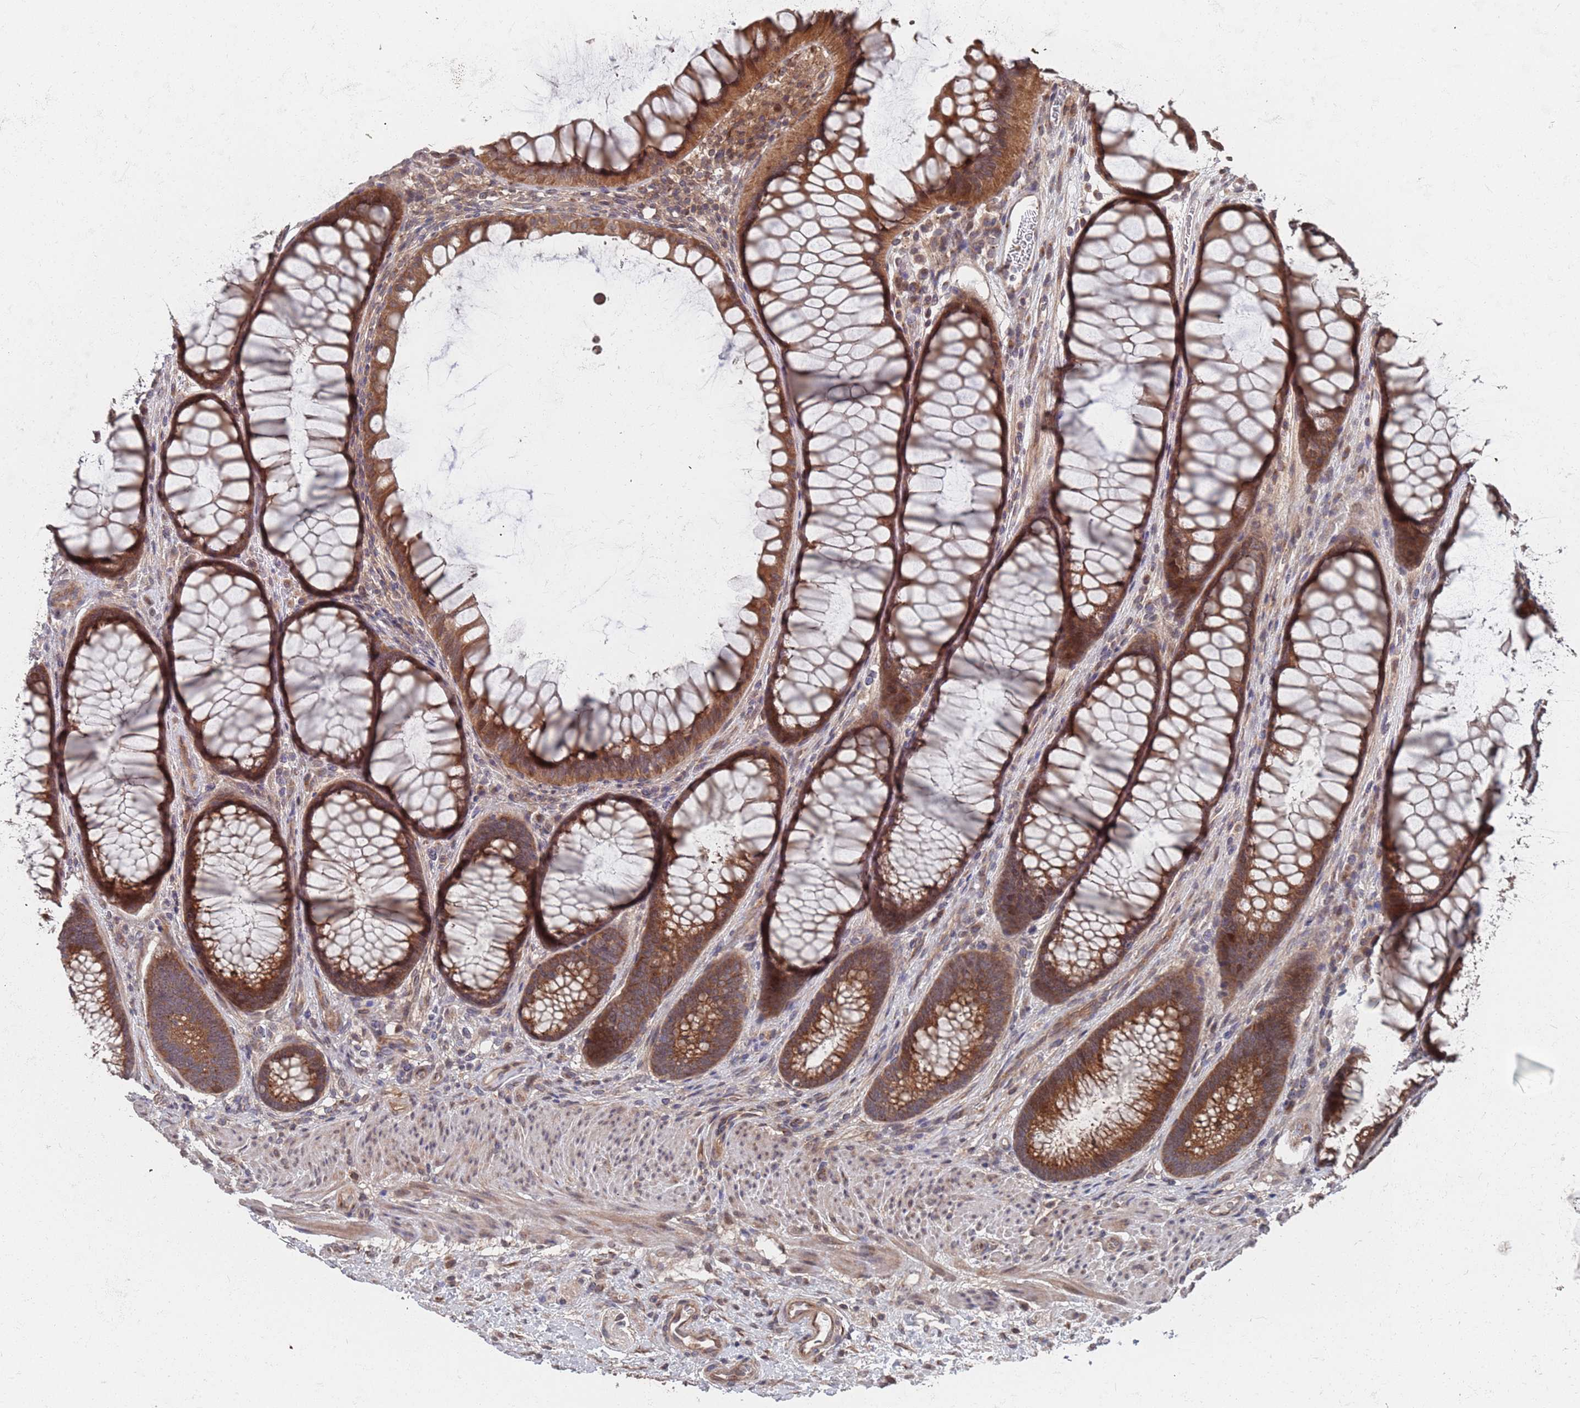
{"staining": {"intensity": "moderate", "quantity": ">75%", "location": "cytoplasmic/membranous"}, "tissue": "colon", "cell_type": "Endothelial cells", "image_type": "normal", "snomed": [{"axis": "morphology", "description": "Normal tissue, NOS"}, {"axis": "topography", "description": "Colon"}], "caption": "Immunohistochemical staining of unremarkable human colon demonstrates moderate cytoplasmic/membranous protein expression in approximately >75% of endothelial cells.", "gene": "UNC45A", "patient": {"sex": "female", "age": 82}}